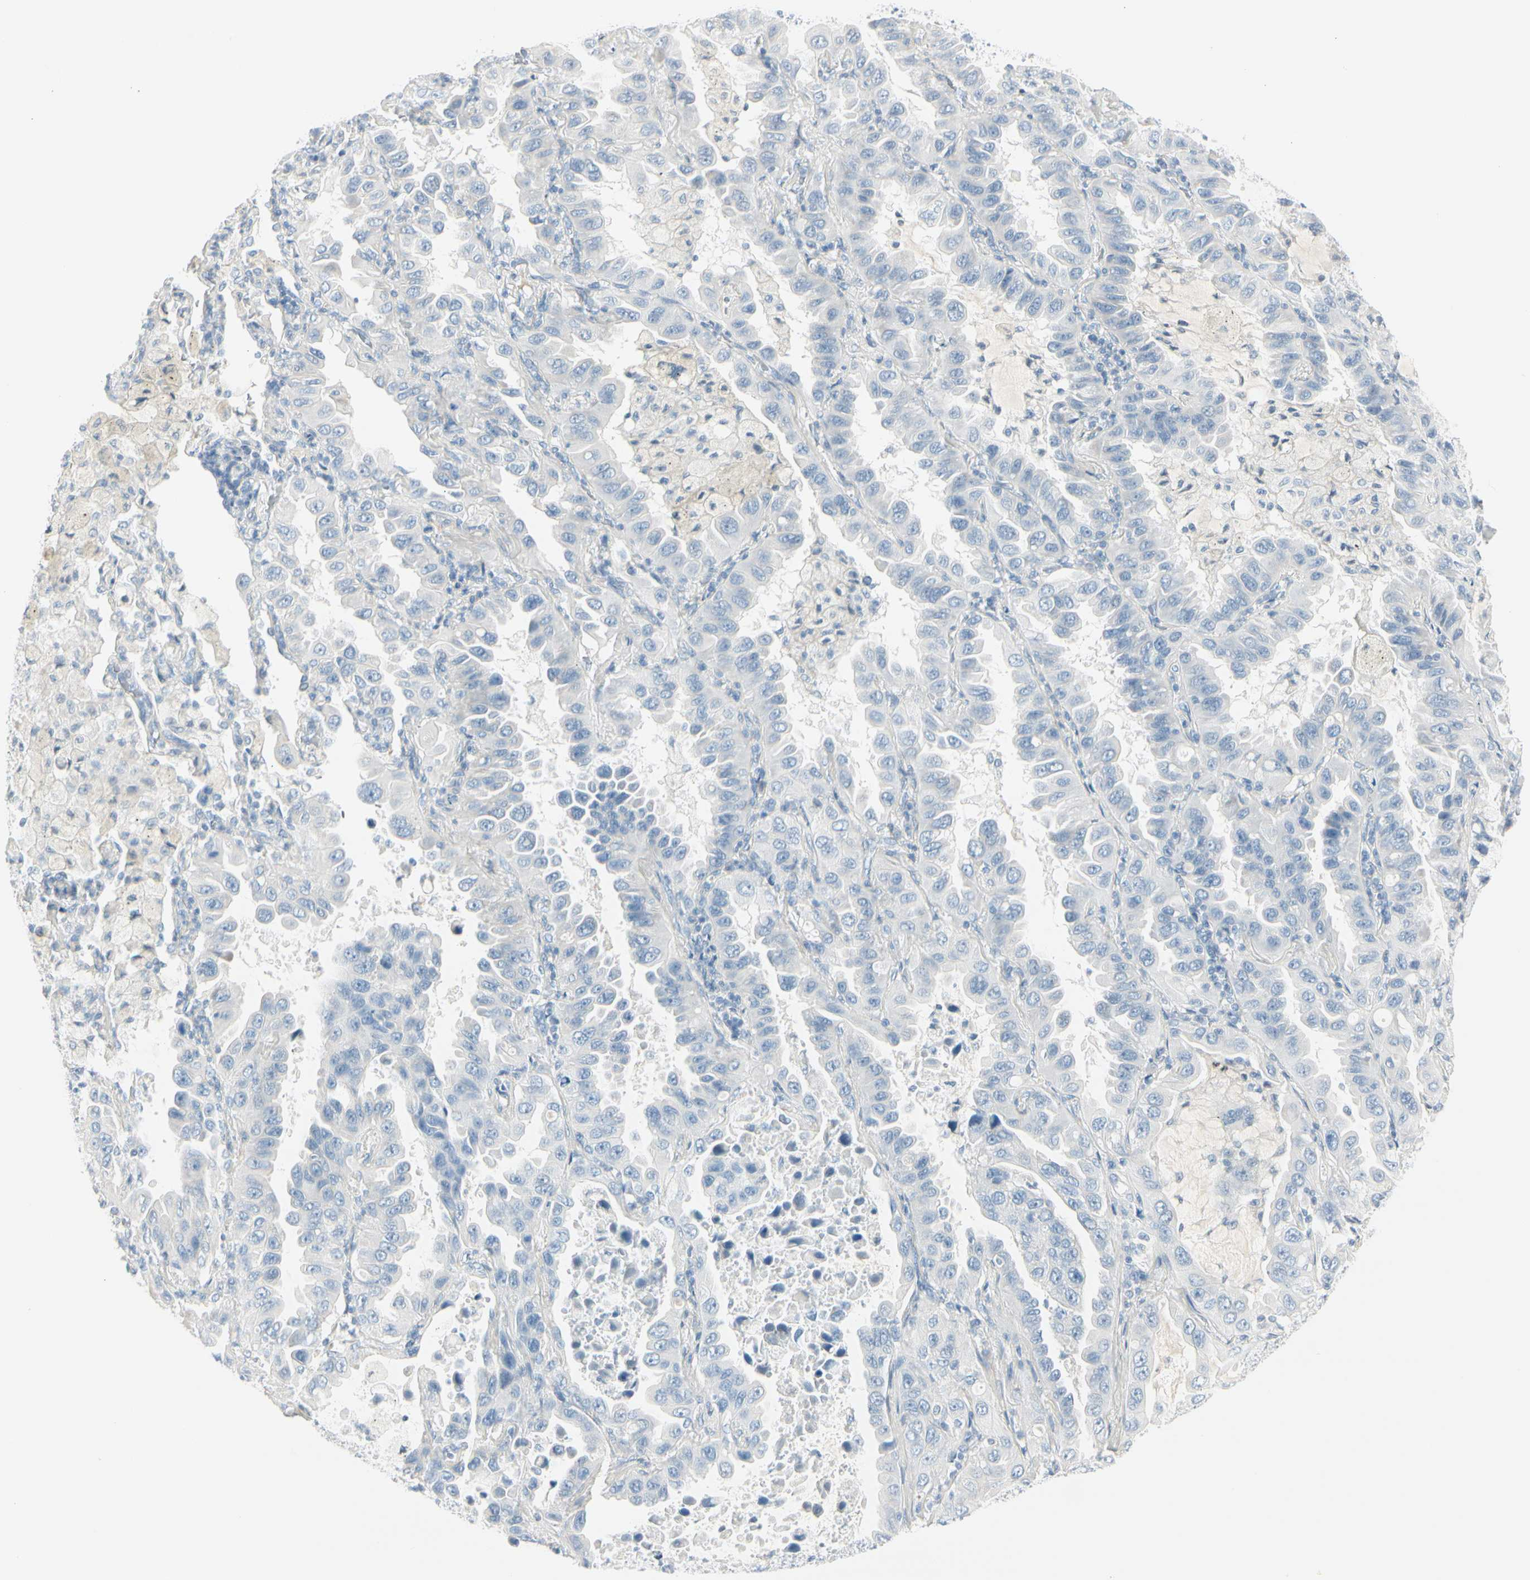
{"staining": {"intensity": "negative", "quantity": "none", "location": "none"}, "tissue": "lung cancer", "cell_type": "Tumor cells", "image_type": "cancer", "snomed": [{"axis": "morphology", "description": "Adenocarcinoma, NOS"}, {"axis": "topography", "description": "Lung"}], "caption": "Immunohistochemical staining of adenocarcinoma (lung) reveals no significant expression in tumor cells. Brightfield microscopy of immunohistochemistry stained with DAB (brown) and hematoxylin (blue), captured at high magnification.", "gene": "CDHR5", "patient": {"sex": "male", "age": 64}}